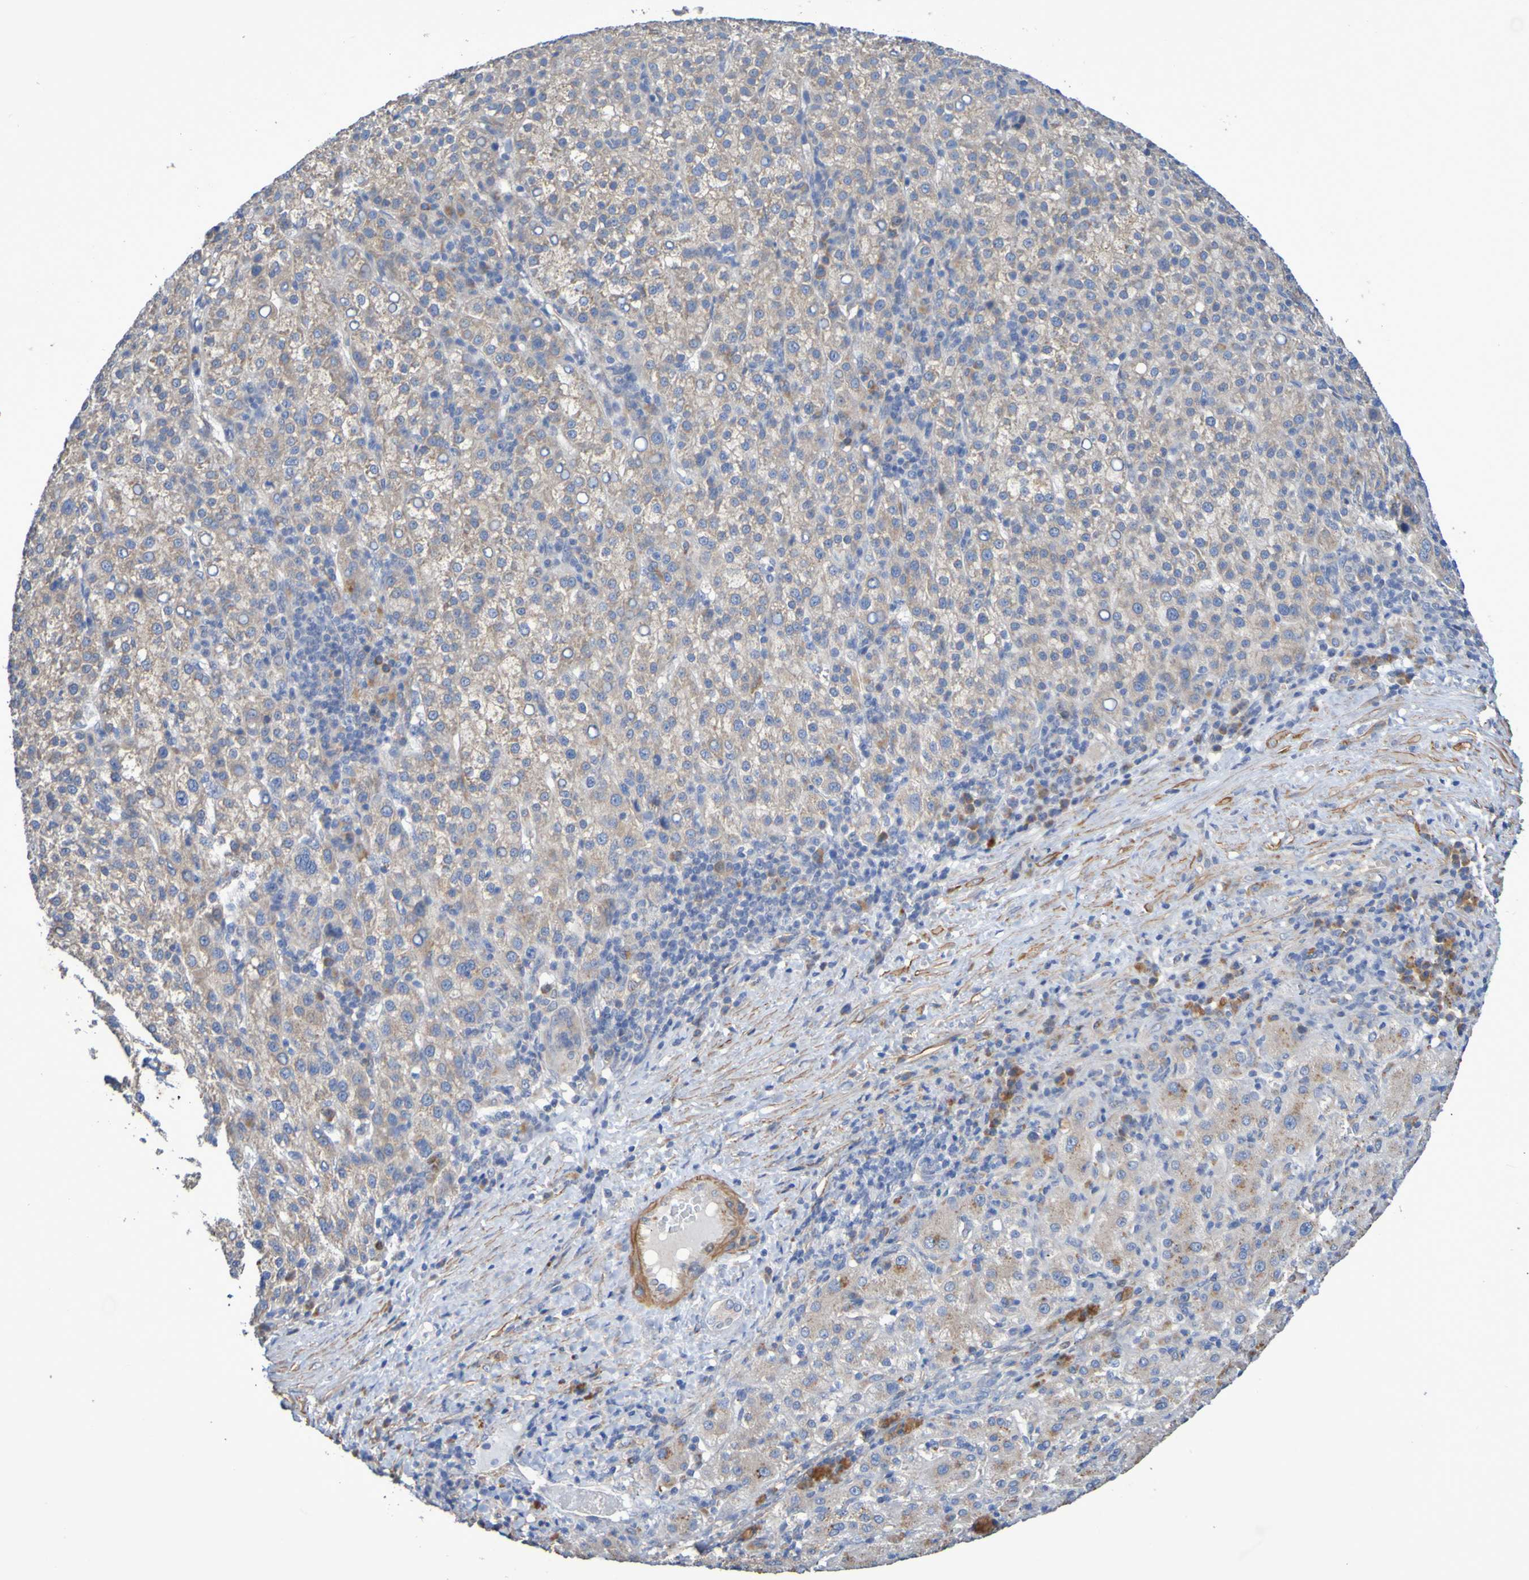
{"staining": {"intensity": "moderate", "quantity": ">75%", "location": "cytoplasmic/membranous"}, "tissue": "liver cancer", "cell_type": "Tumor cells", "image_type": "cancer", "snomed": [{"axis": "morphology", "description": "Carcinoma, Hepatocellular, NOS"}, {"axis": "topography", "description": "Liver"}], "caption": "A high-resolution micrograph shows immunohistochemistry staining of liver cancer (hepatocellular carcinoma), which demonstrates moderate cytoplasmic/membranous positivity in about >75% of tumor cells.", "gene": "SRPRB", "patient": {"sex": "female", "age": 58}}